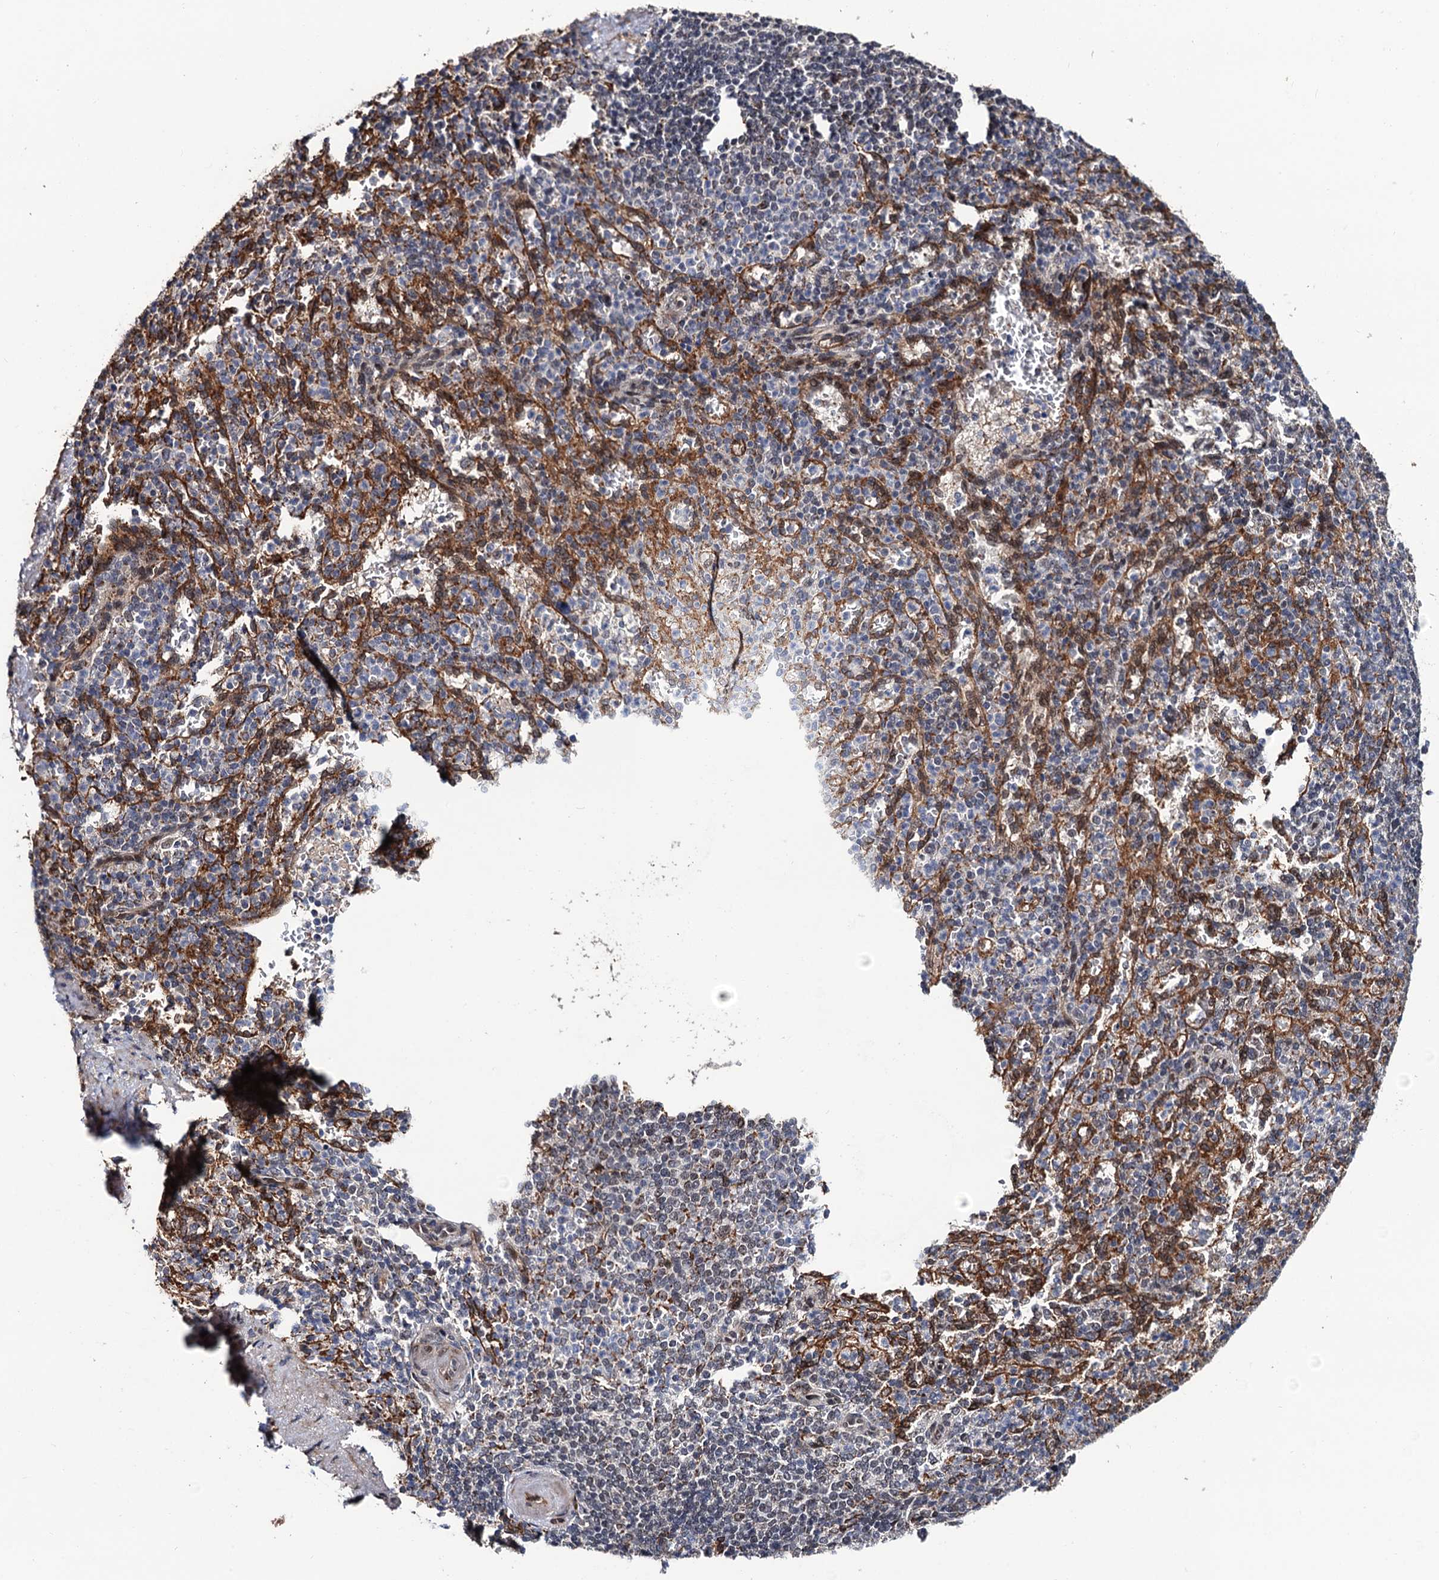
{"staining": {"intensity": "moderate", "quantity": "<25%", "location": "cytoplasmic/membranous"}, "tissue": "spleen", "cell_type": "Cells in red pulp", "image_type": "normal", "snomed": [{"axis": "morphology", "description": "Normal tissue, NOS"}, {"axis": "topography", "description": "Spleen"}], "caption": "Protein analysis of unremarkable spleen shows moderate cytoplasmic/membranous positivity in approximately <25% of cells in red pulp.", "gene": "LRRC63", "patient": {"sex": "female", "age": 74}}